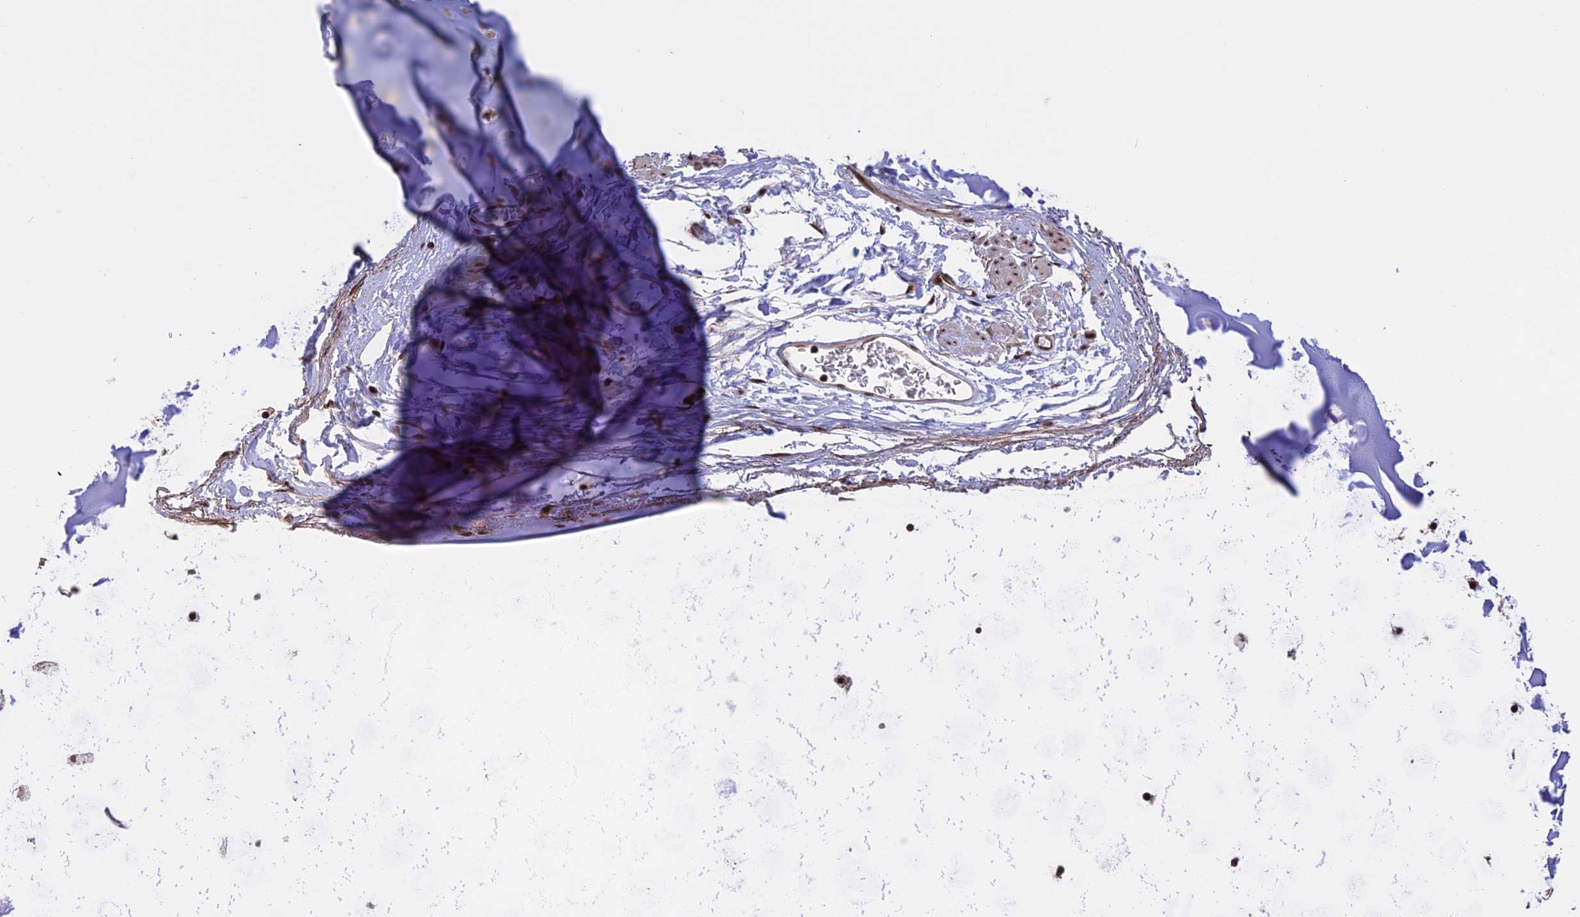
{"staining": {"intensity": "strong", "quantity": ">75%", "location": "cytoplasmic/membranous,nuclear"}, "tissue": "bronchus", "cell_type": "Respiratory epithelial cells", "image_type": "normal", "snomed": [{"axis": "morphology", "description": "Normal tissue, NOS"}, {"axis": "topography", "description": "Bronchus"}], "caption": "Respiratory epithelial cells demonstrate strong cytoplasmic/membranous,nuclear expression in about >75% of cells in unremarkable bronchus. (Stains: DAB in brown, nuclei in blue, Microscopy: brightfield microscopy at high magnification).", "gene": "POLR2C", "patient": {"sex": "male", "age": 65}}